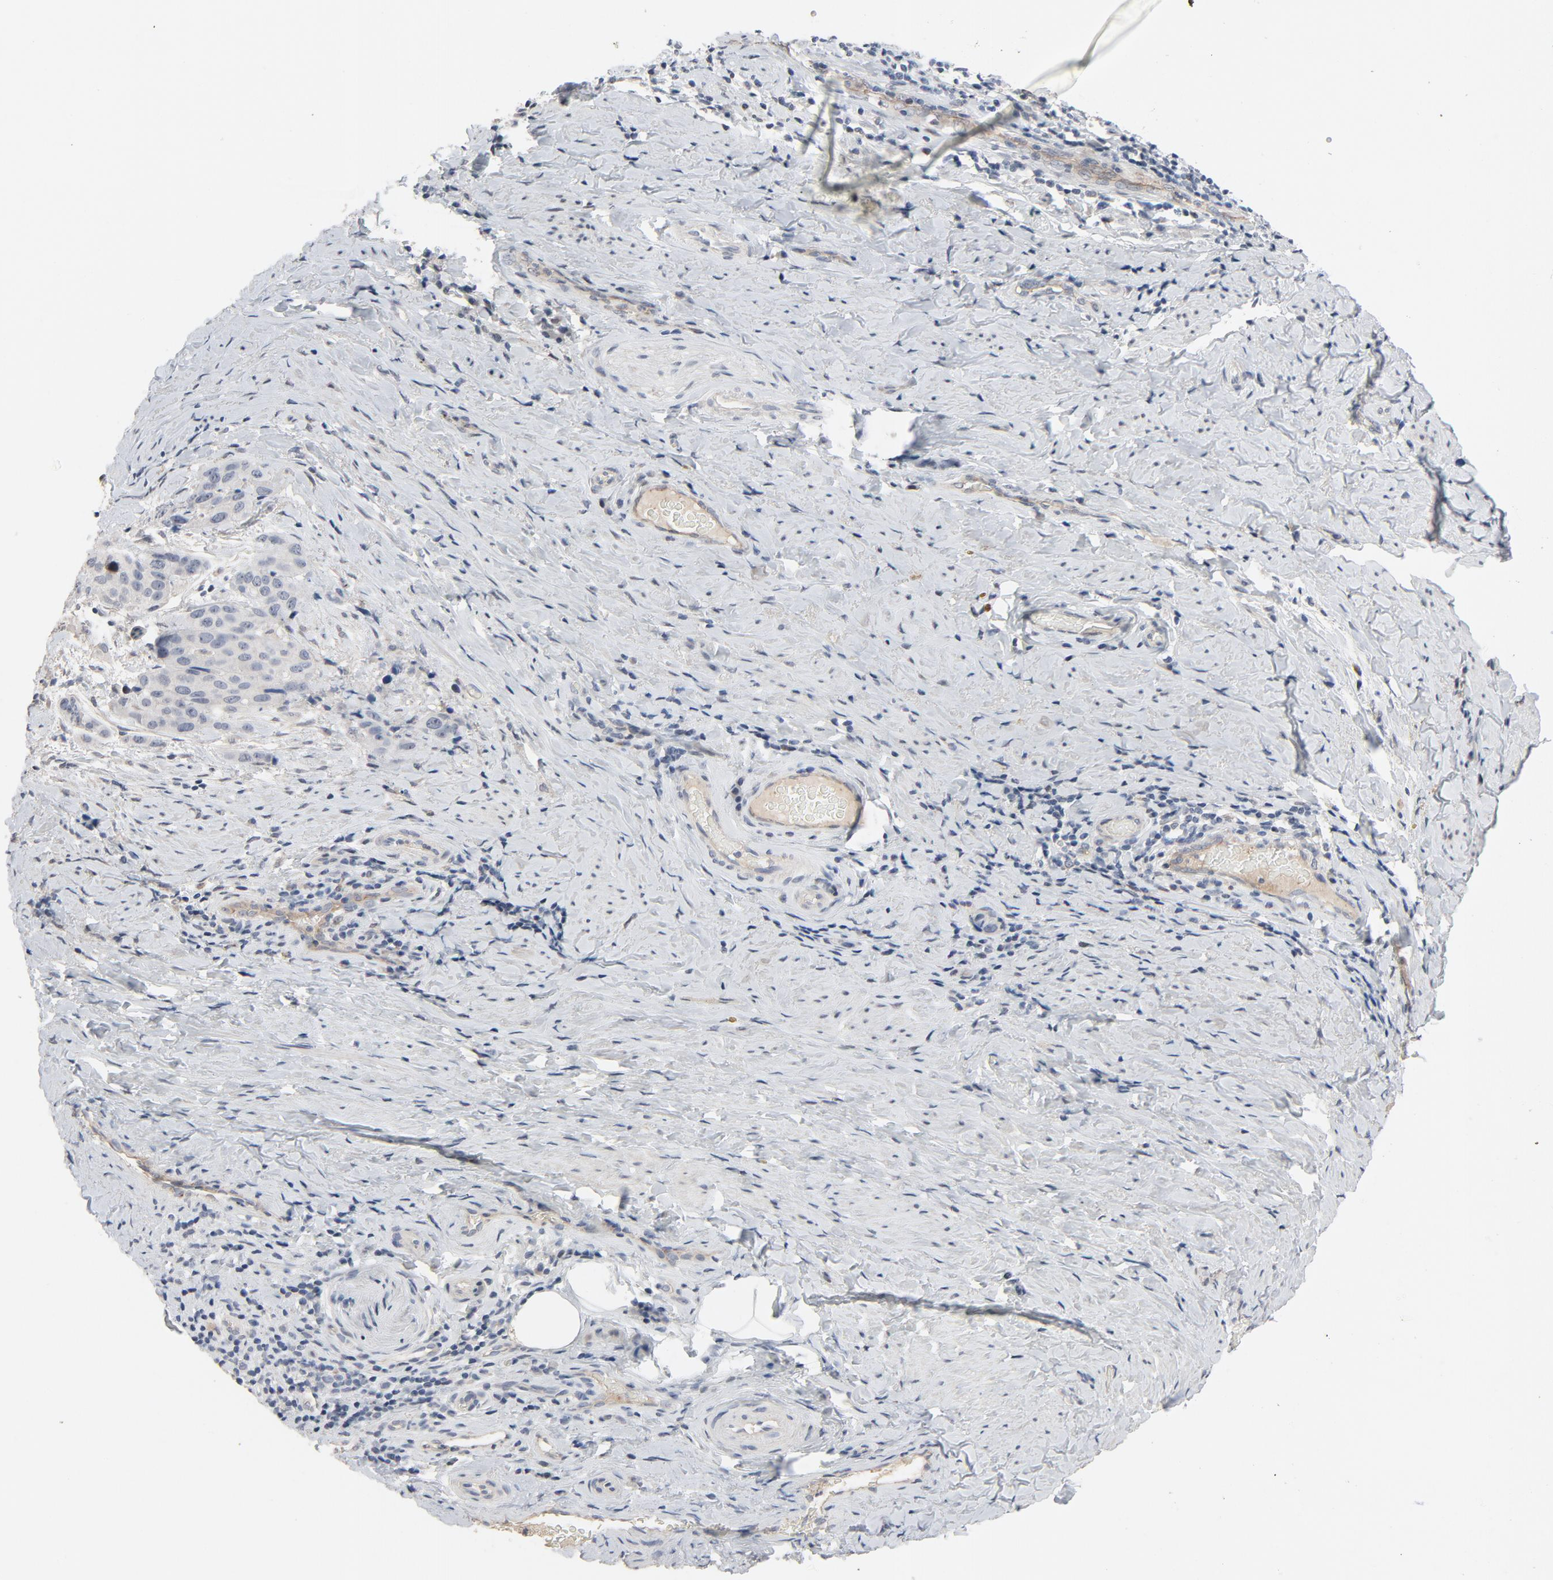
{"staining": {"intensity": "negative", "quantity": "none", "location": "none"}, "tissue": "cervical cancer", "cell_type": "Tumor cells", "image_type": "cancer", "snomed": [{"axis": "morphology", "description": "Squamous cell carcinoma, NOS"}, {"axis": "topography", "description": "Cervix"}], "caption": "Immunohistochemistry photomicrograph of human cervical cancer (squamous cell carcinoma) stained for a protein (brown), which demonstrates no staining in tumor cells.", "gene": "FSCB", "patient": {"sex": "female", "age": 54}}